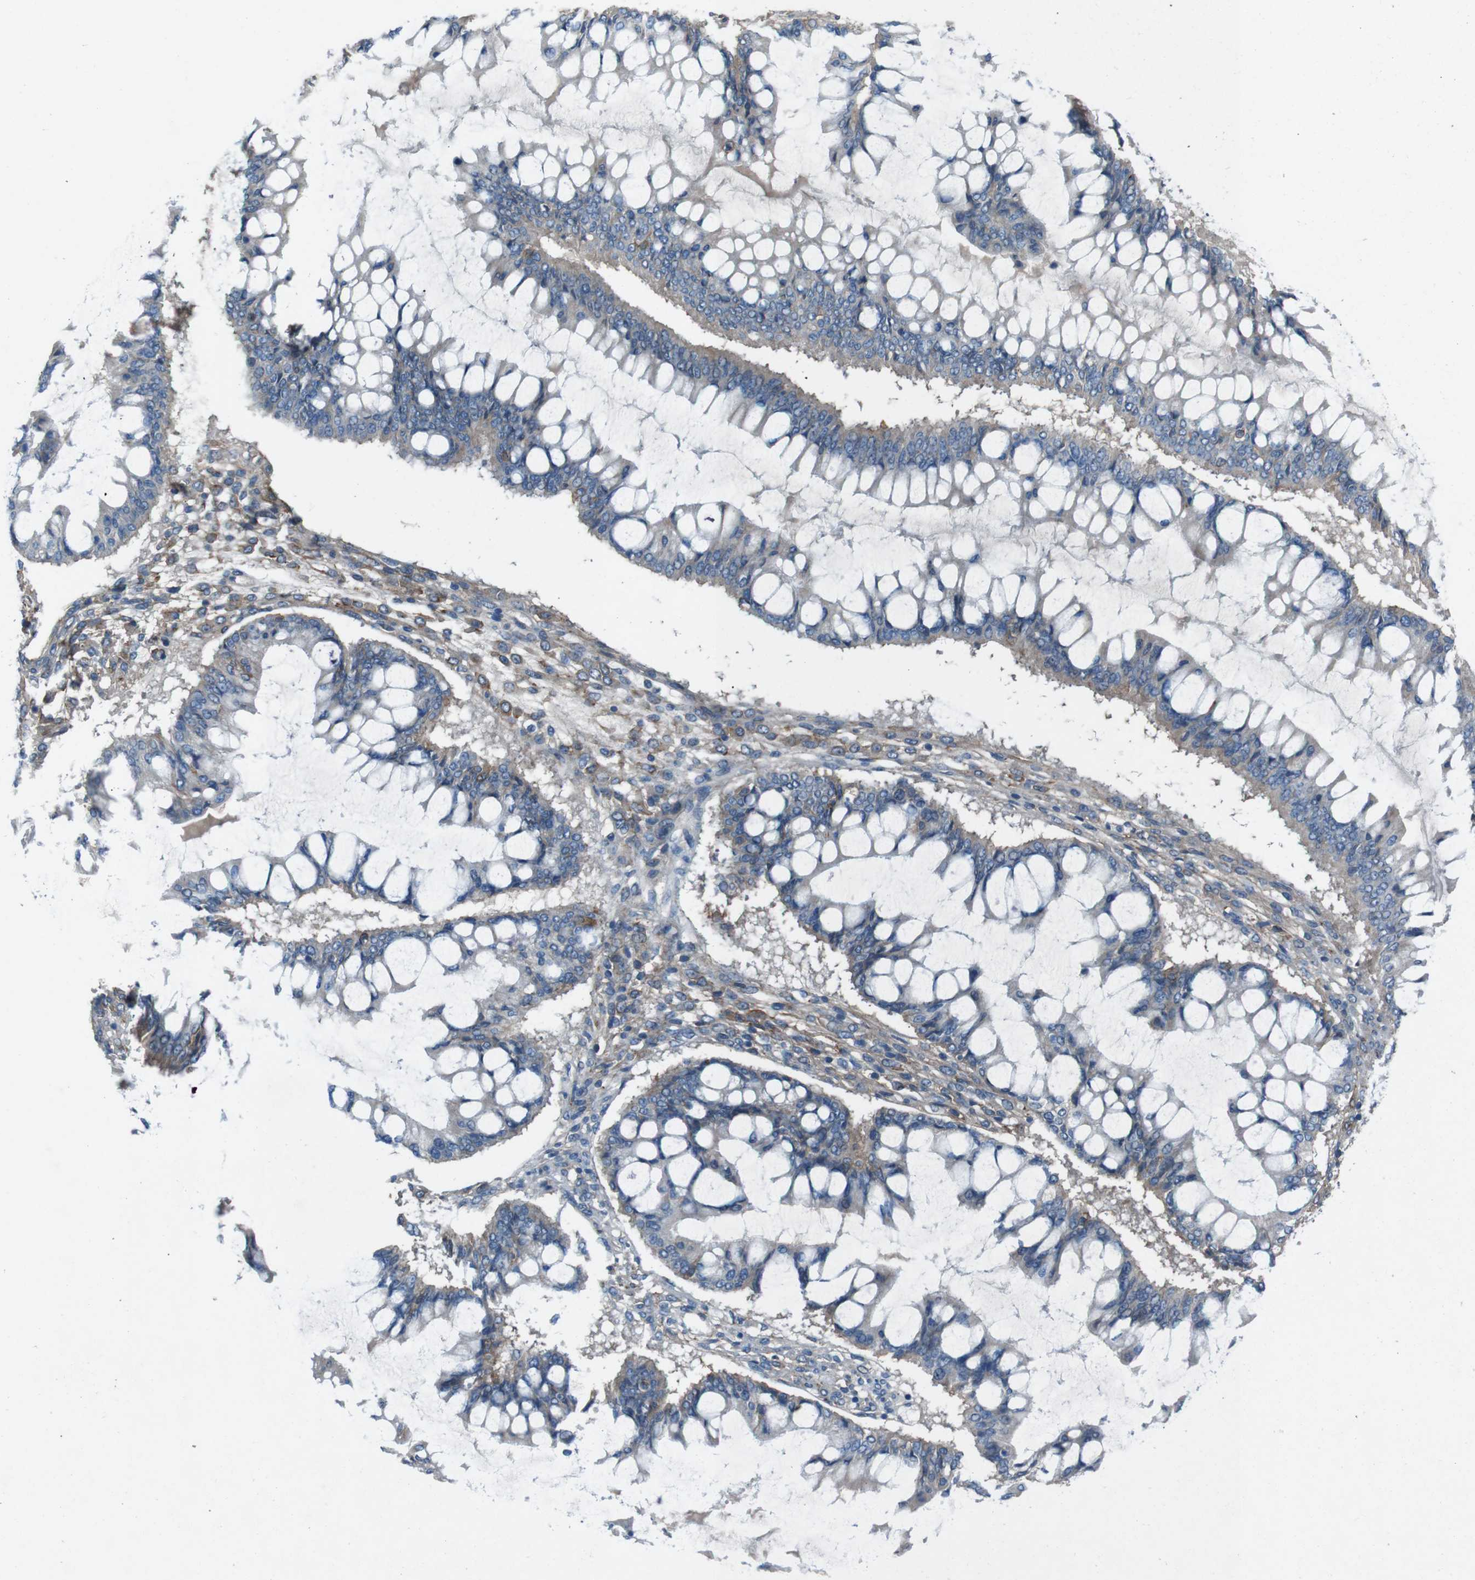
{"staining": {"intensity": "weak", "quantity": "<25%", "location": "cytoplasmic/membranous"}, "tissue": "ovarian cancer", "cell_type": "Tumor cells", "image_type": "cancer", "snomed": [{"axis": "morphology", "description": "Cystadenocarcinoma, mucinous, NOS"}, {"axis": "topography", "description": "Ovary"}], "caption": "Mucinous cystadenocarcinoma (ovarian) was stained to show a protein in brown. There is no significant staining in tumor cells.", "gene": "PVR", "patient": {"sex": "female", "age": 73}}